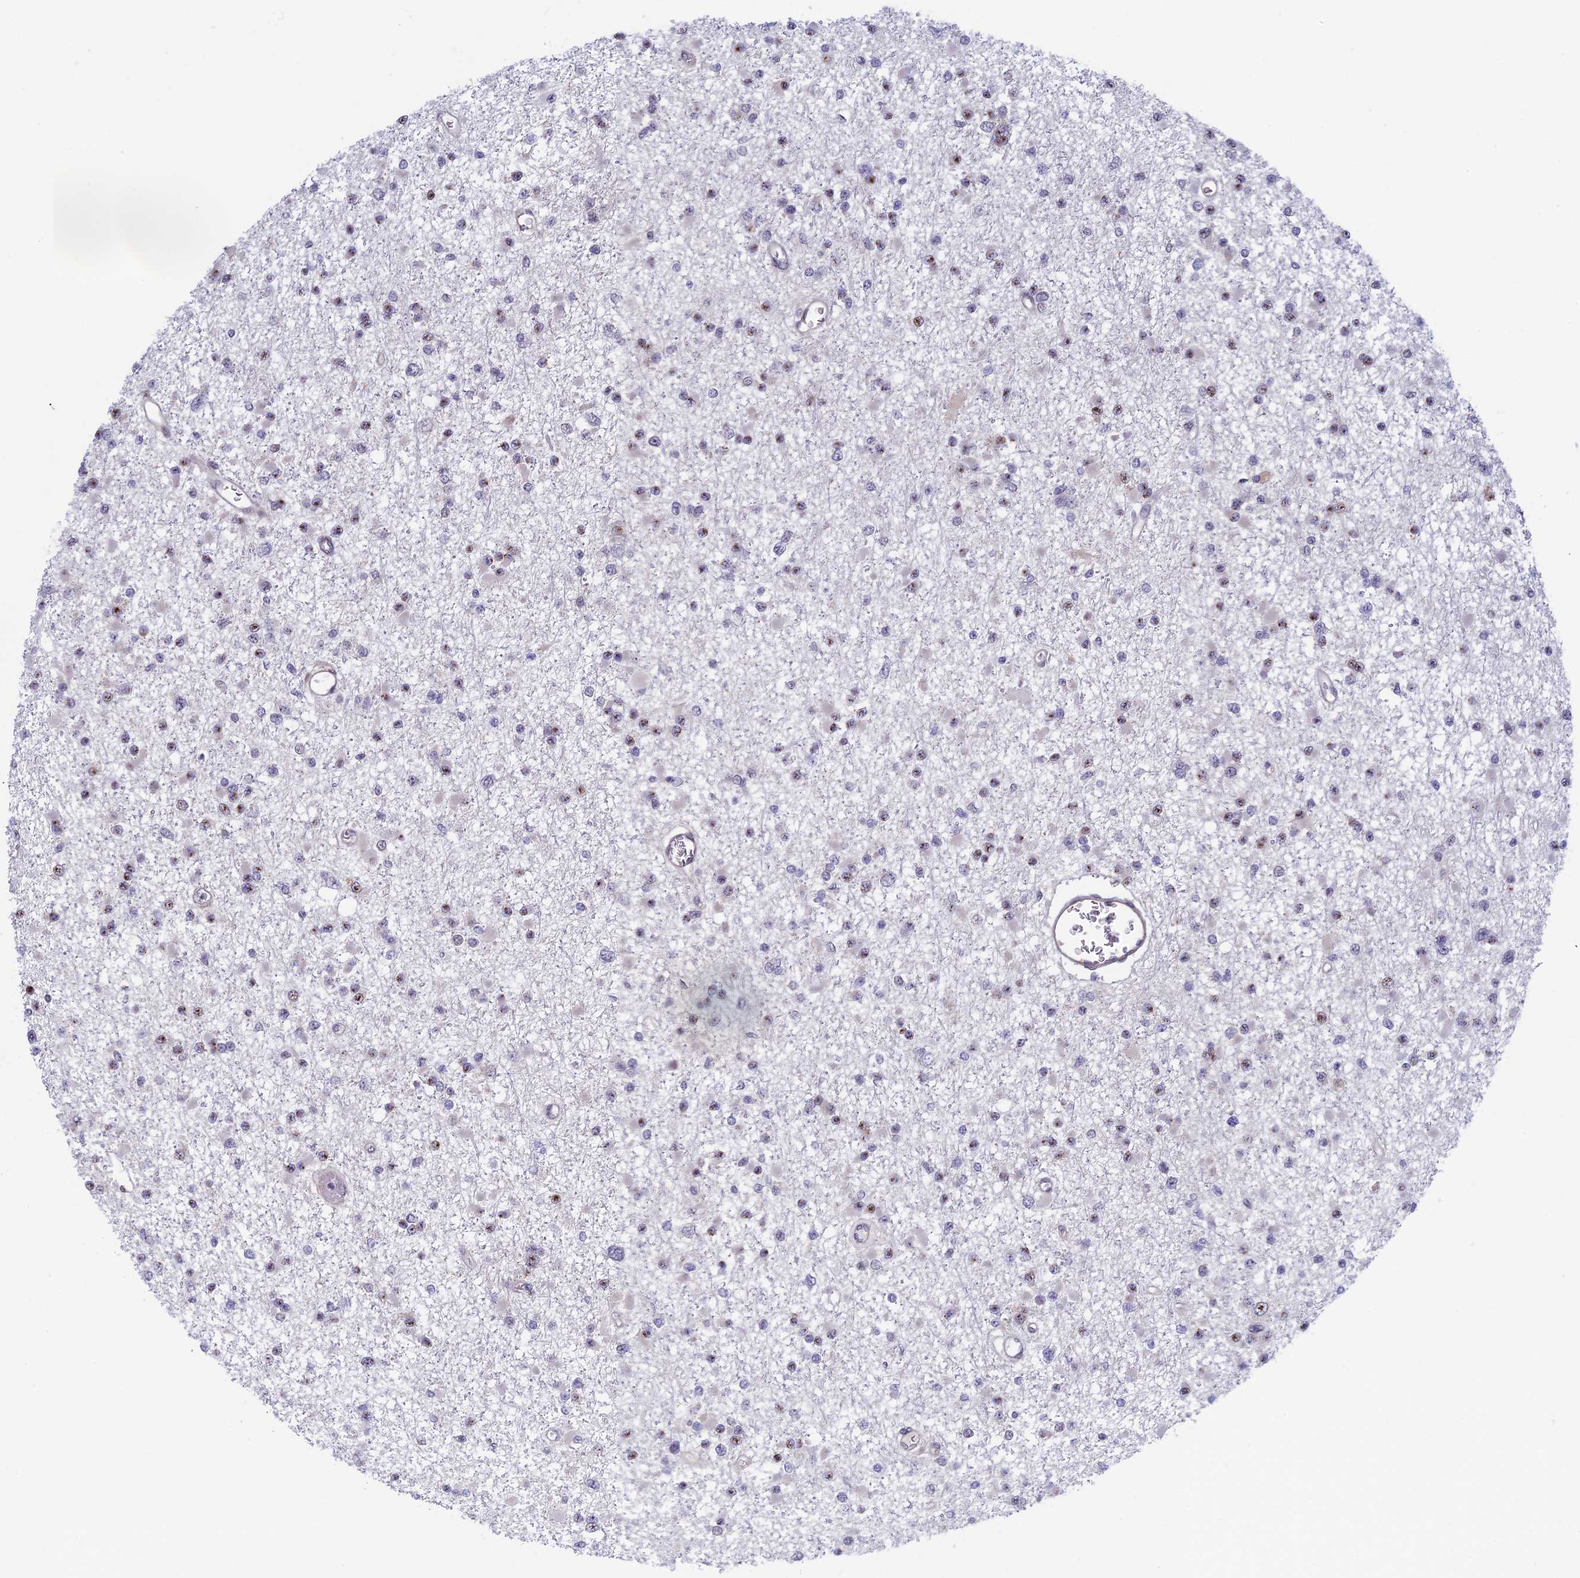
{"staining": {"intensity": "negative", "quantity": "none", "location": "none"}, "tissue": "glioma", "cell_type": "Tumor cells", "image_type": "cancer", "snomed": [{"axis": "morphology", "description": "Glioma, malignant, Low grade"}, {"axis": "topography", "description": "Brain"}], "caption": "Malignant glioma (low-grade) was stained to show a protein in brown. There is no significant expression in tumor cells. Nuclei are stained in blue.", "gene": "FADS1", "patient": {"sex": "female", "age": 22}}